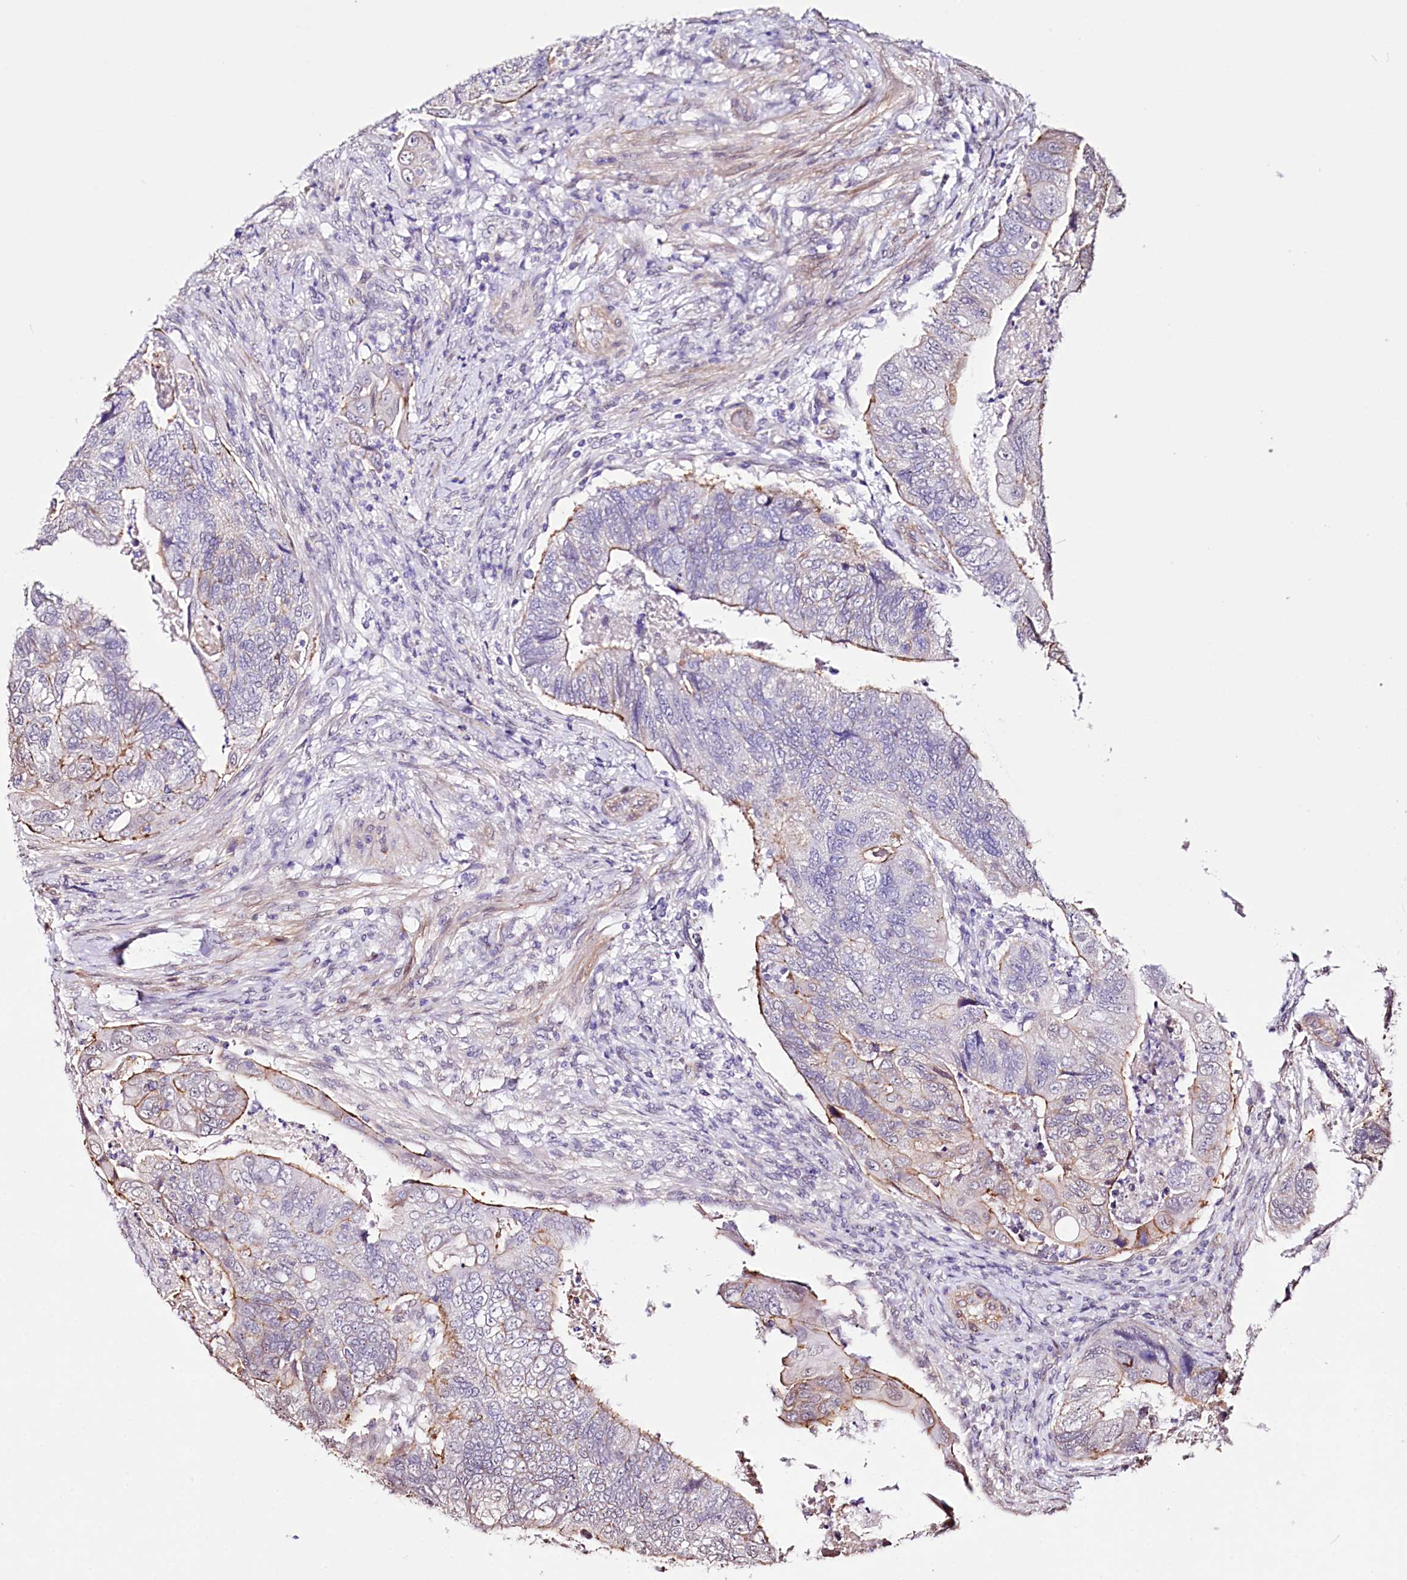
{"staining": {"intensity": "moderate", "quantity": "<25%", "location": "cytoplasmic/membranous"}, "tissue": "colorectal cancer", "cell_type": "Tumor cells", "image_type": "cancer", "snomed": [{"axis": "morphology", "description": "Adenocarcinoma, NOS"}, {"axis": "topography", "description": "Rectum"}], "caption": "This image demonstrates immunohistochemistry (IHC) staining of human colorectal cancer (adenocarcinoma), with low moderate cytoplasmic/membranous positivity in about <25% of tumor cells.", "gene": "ST7", "patient": {"sex": "male", "age": 63}}